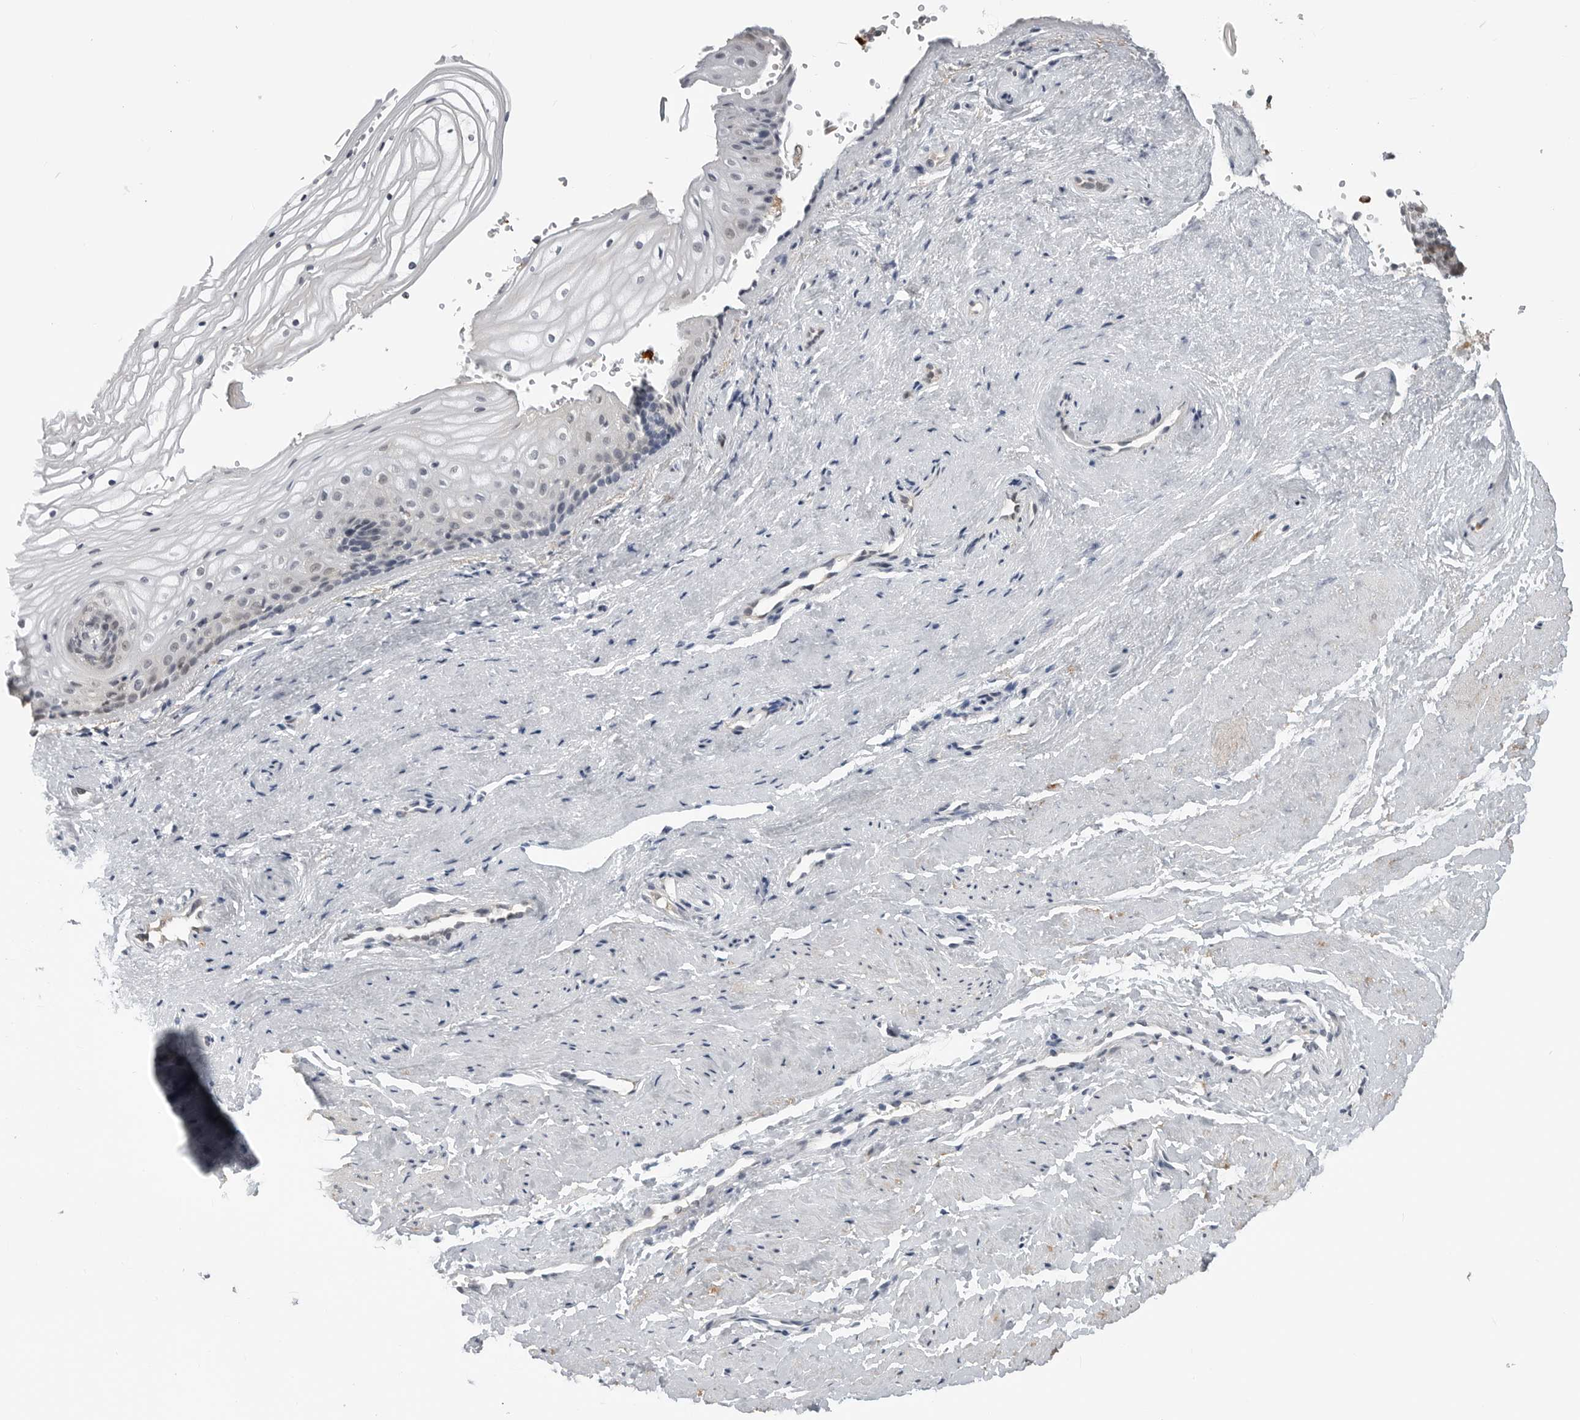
{"staining": {"intensity": "negative", "quantity": "none", "location": "none"}, "tissue": "vagina", "cell_type": "Squamous epithelial cells", "image_type": "normal", "snomed": [{"axis": "morphology", "description": "Normal tissue, NOS"}, {"axis": "topography", "description": "Vagina"}], "caption": "This histopathology image is of unremarkable vagina stained with IHC to label a protein in brown with the nuclei are counter-stained blue. There is no staining in squamous epithelial cells. (DAB (3,3'-diaminobenzidine) immunohistochemistry (IHC) with hematoxylin counter stain).", "gene": "CXCR5", "patient": {"sex": "female", "age": 46}}